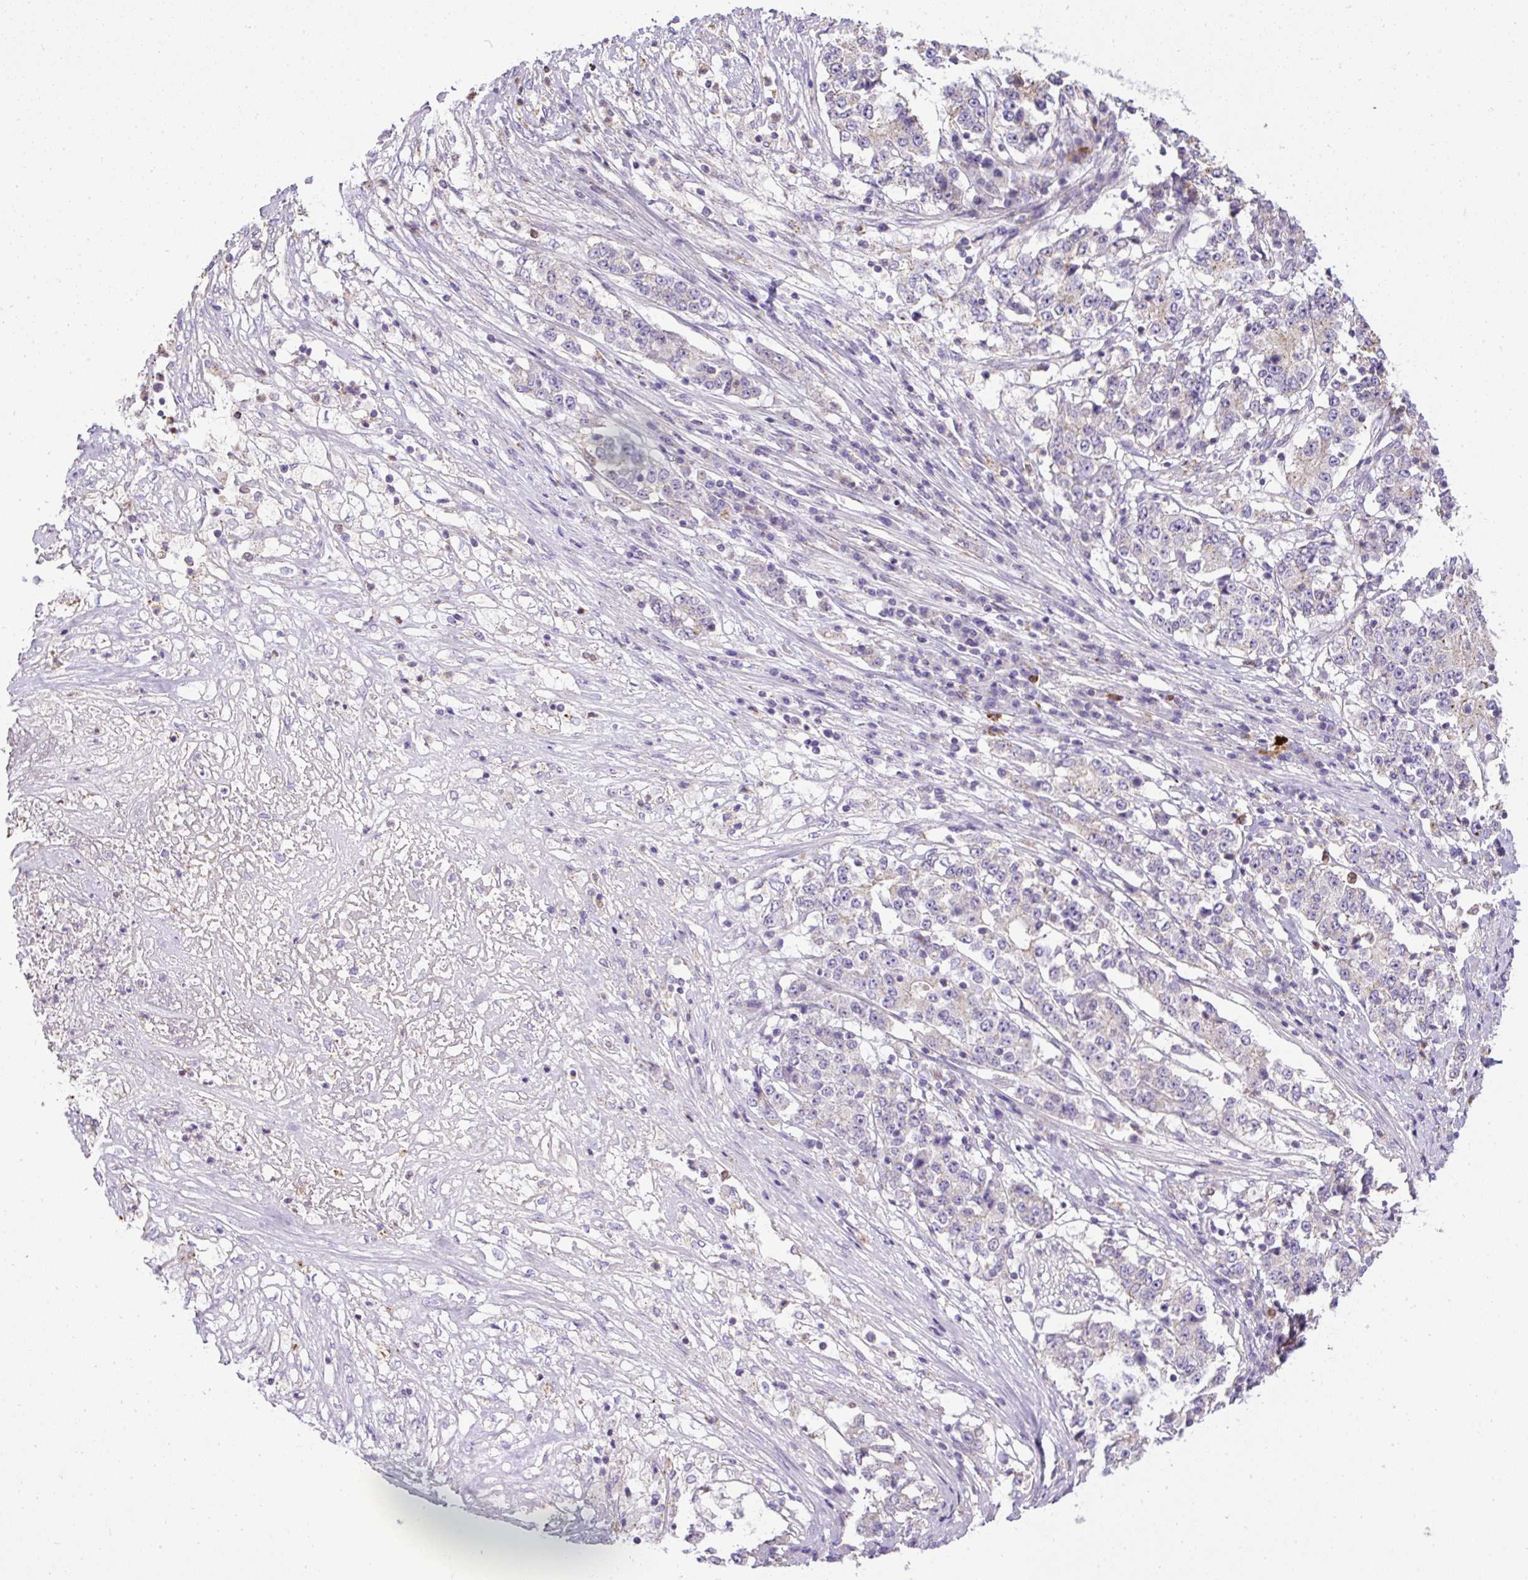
{"staining": {"intensity": "negative", "quantity": "none", "location": "none"}, "tissue": "stomach cancer", "cell_type": "Tumor cells", "image_type": "cancer", "snomed": [{"axis": "morphology", "description": "Adenocarcinoma, NOS"}, {"axis": "topography", "description": "Stomach"}], "caption": "Micrograph shows no significant protein expression in tumor cells of stomach cancer (adenocarcinoma). (Stains: DAB (3,3'-diaminobenzidine) immunohistochemistry with hematoxylin counter stain, Microscopy: brightfield microscopy at high magnification).", "gene": "CFAP47", "patient": {"sex": "male", "age": 59}}